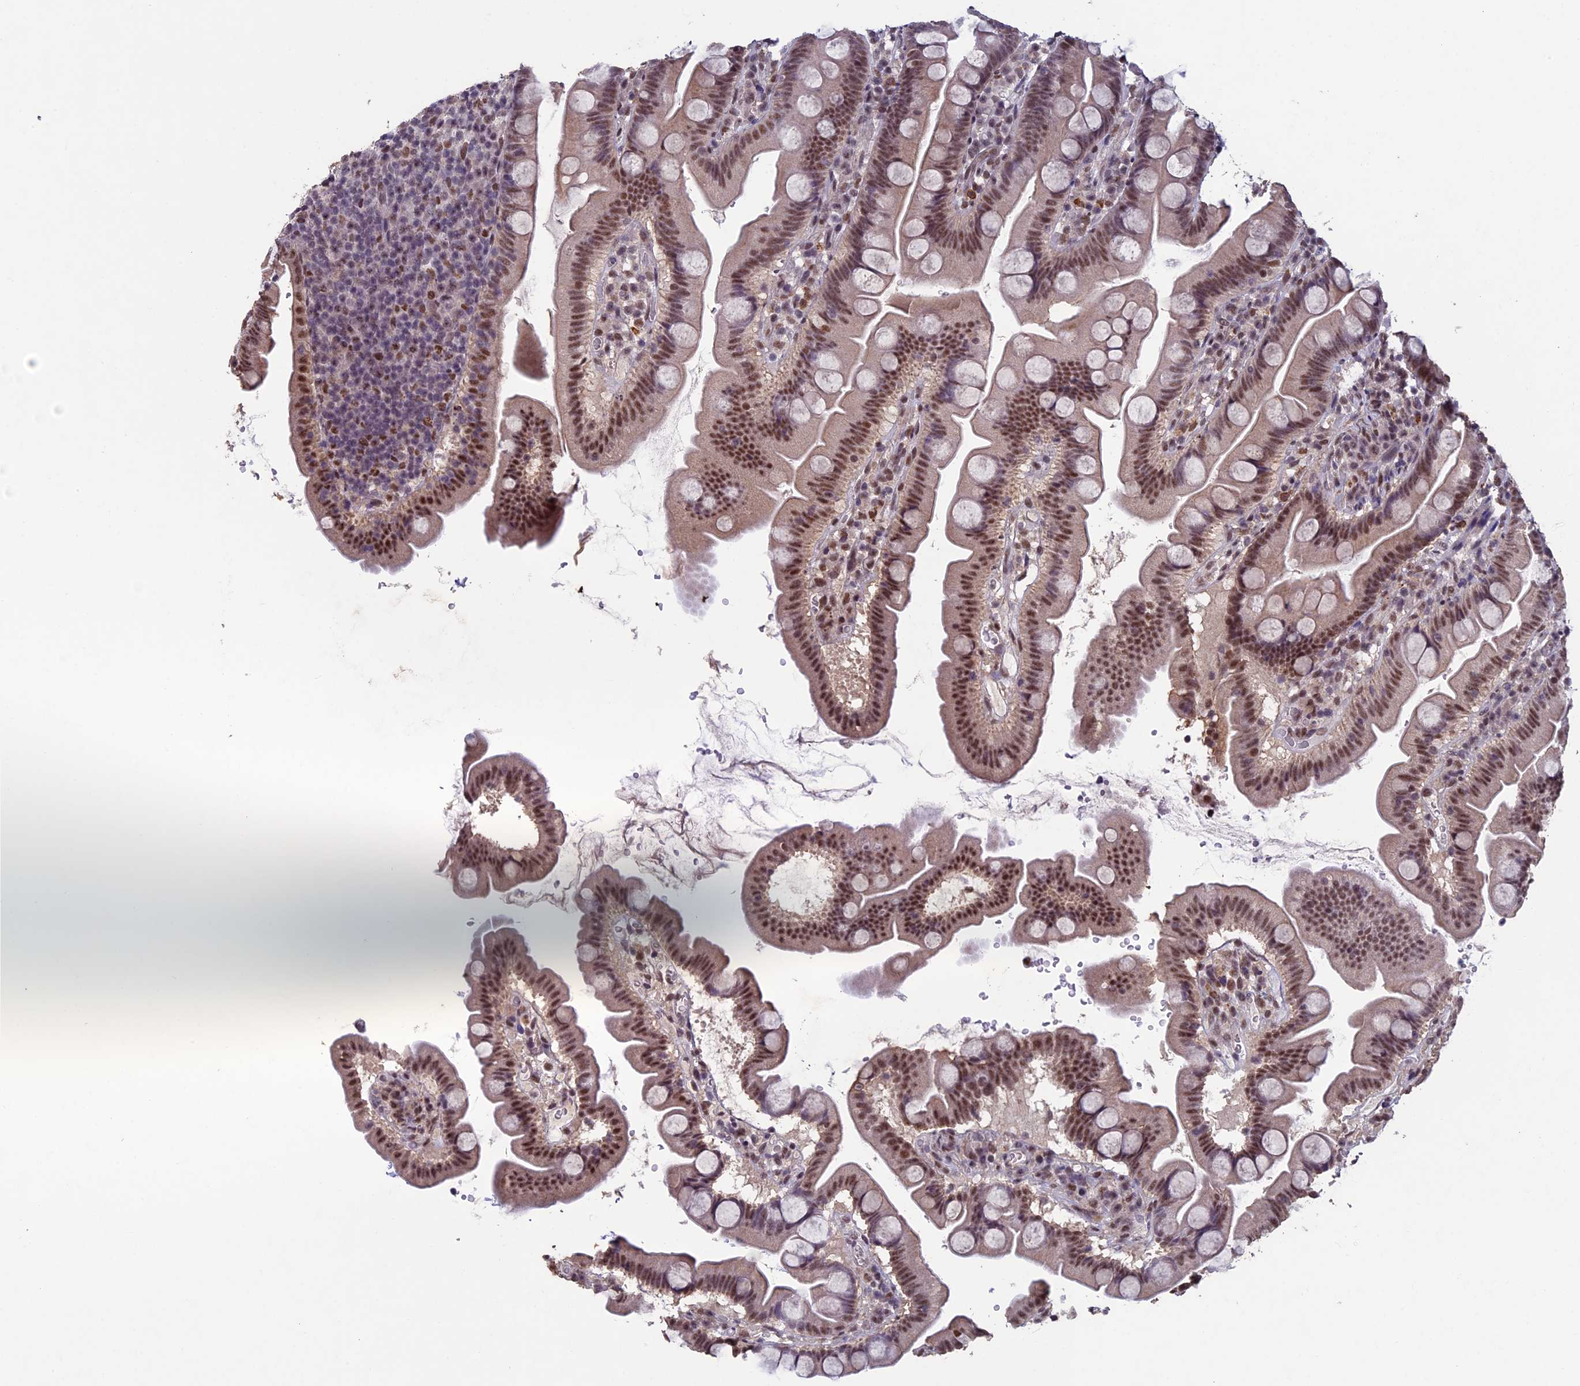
{"staining": {"intensity": "moderate", "quantity": ">75%", "location": "nuclear"}, "tissue": "small intestine", "cell_type": "Glandular cells", "image_type": "normal", "snomed": [{"axis": "morphology", "description": "Normal tissue, NOS"}, {"axis": "topography", "description": "Small intestine"}], "caption": "Immunohistochemical staining of benign small intestine demonstrates >75% levels of moderate nuclear protein positivity in approximately >75% of glandular cells. The staining is performed using DAB (3,3'-diaminobenzidine) brown chromogen to label protein expression. The nuclei are counter-stained blue using hematoxylin.", "gene": "RNF40", "patient": {"sex": "female", "age": 68}}